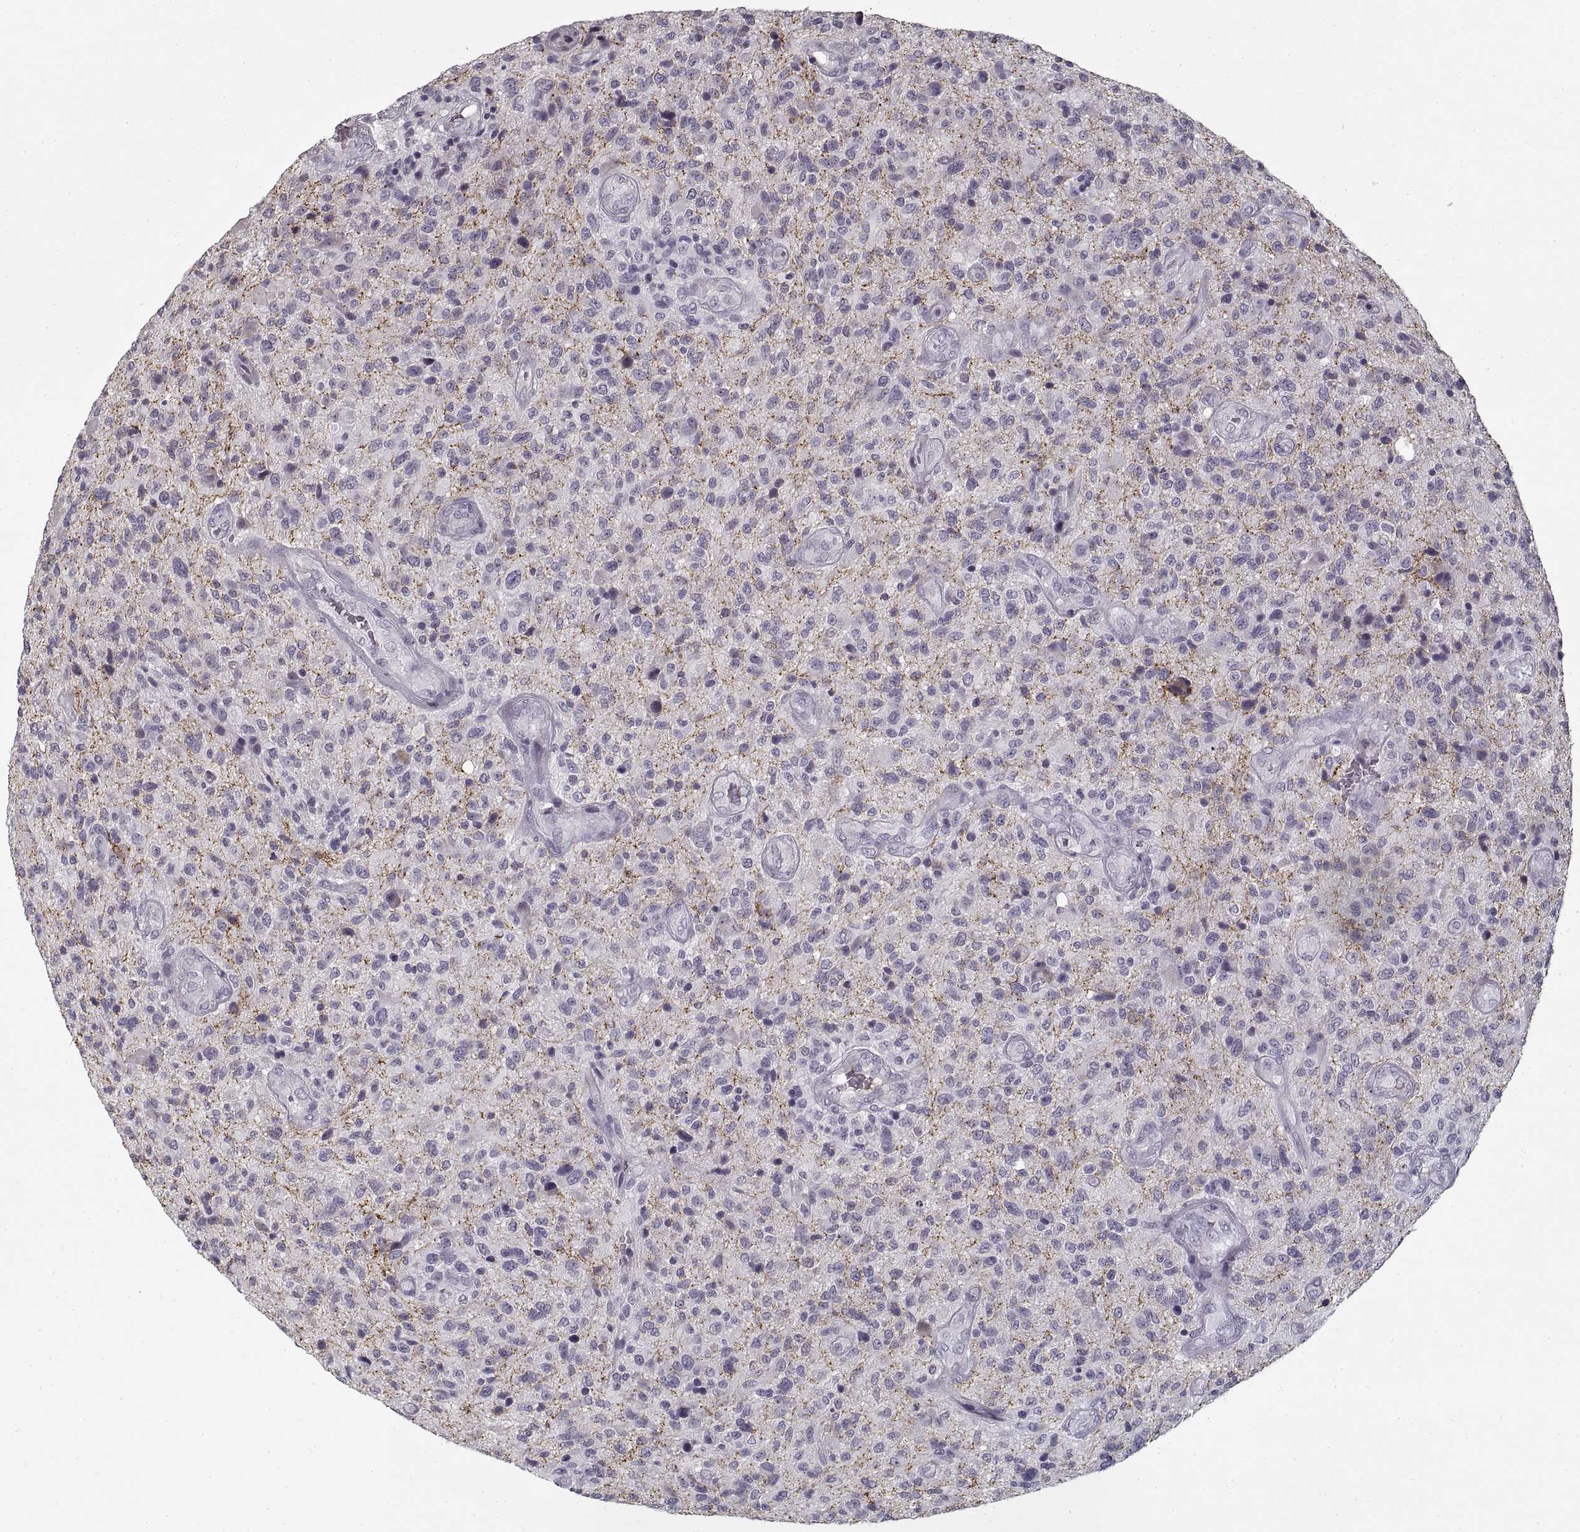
{"staining": {"intensity": "negative", "quantity": "none", "location": "none"}, "tissue": "glioma", "cell_type": "Tumor cells", "image_type": "cancer", "snomed": [{"axis": "morphology", "description": "Glioma, malignant, High grade"}, {"axis": "topography", "description": "Brain"}], "caption": "Immunohistochemistry histopathology image of malignant high-grade glioma stained for a protein (brown), which demonstrates no positivity in tumor cells. (DAB (3,3'-diaminobenzidine) immunohistochemistry (IHC) with hematoxylin counter stain).", "gene": "GAD2", "patient": {"sex": "male", "age": 47}}